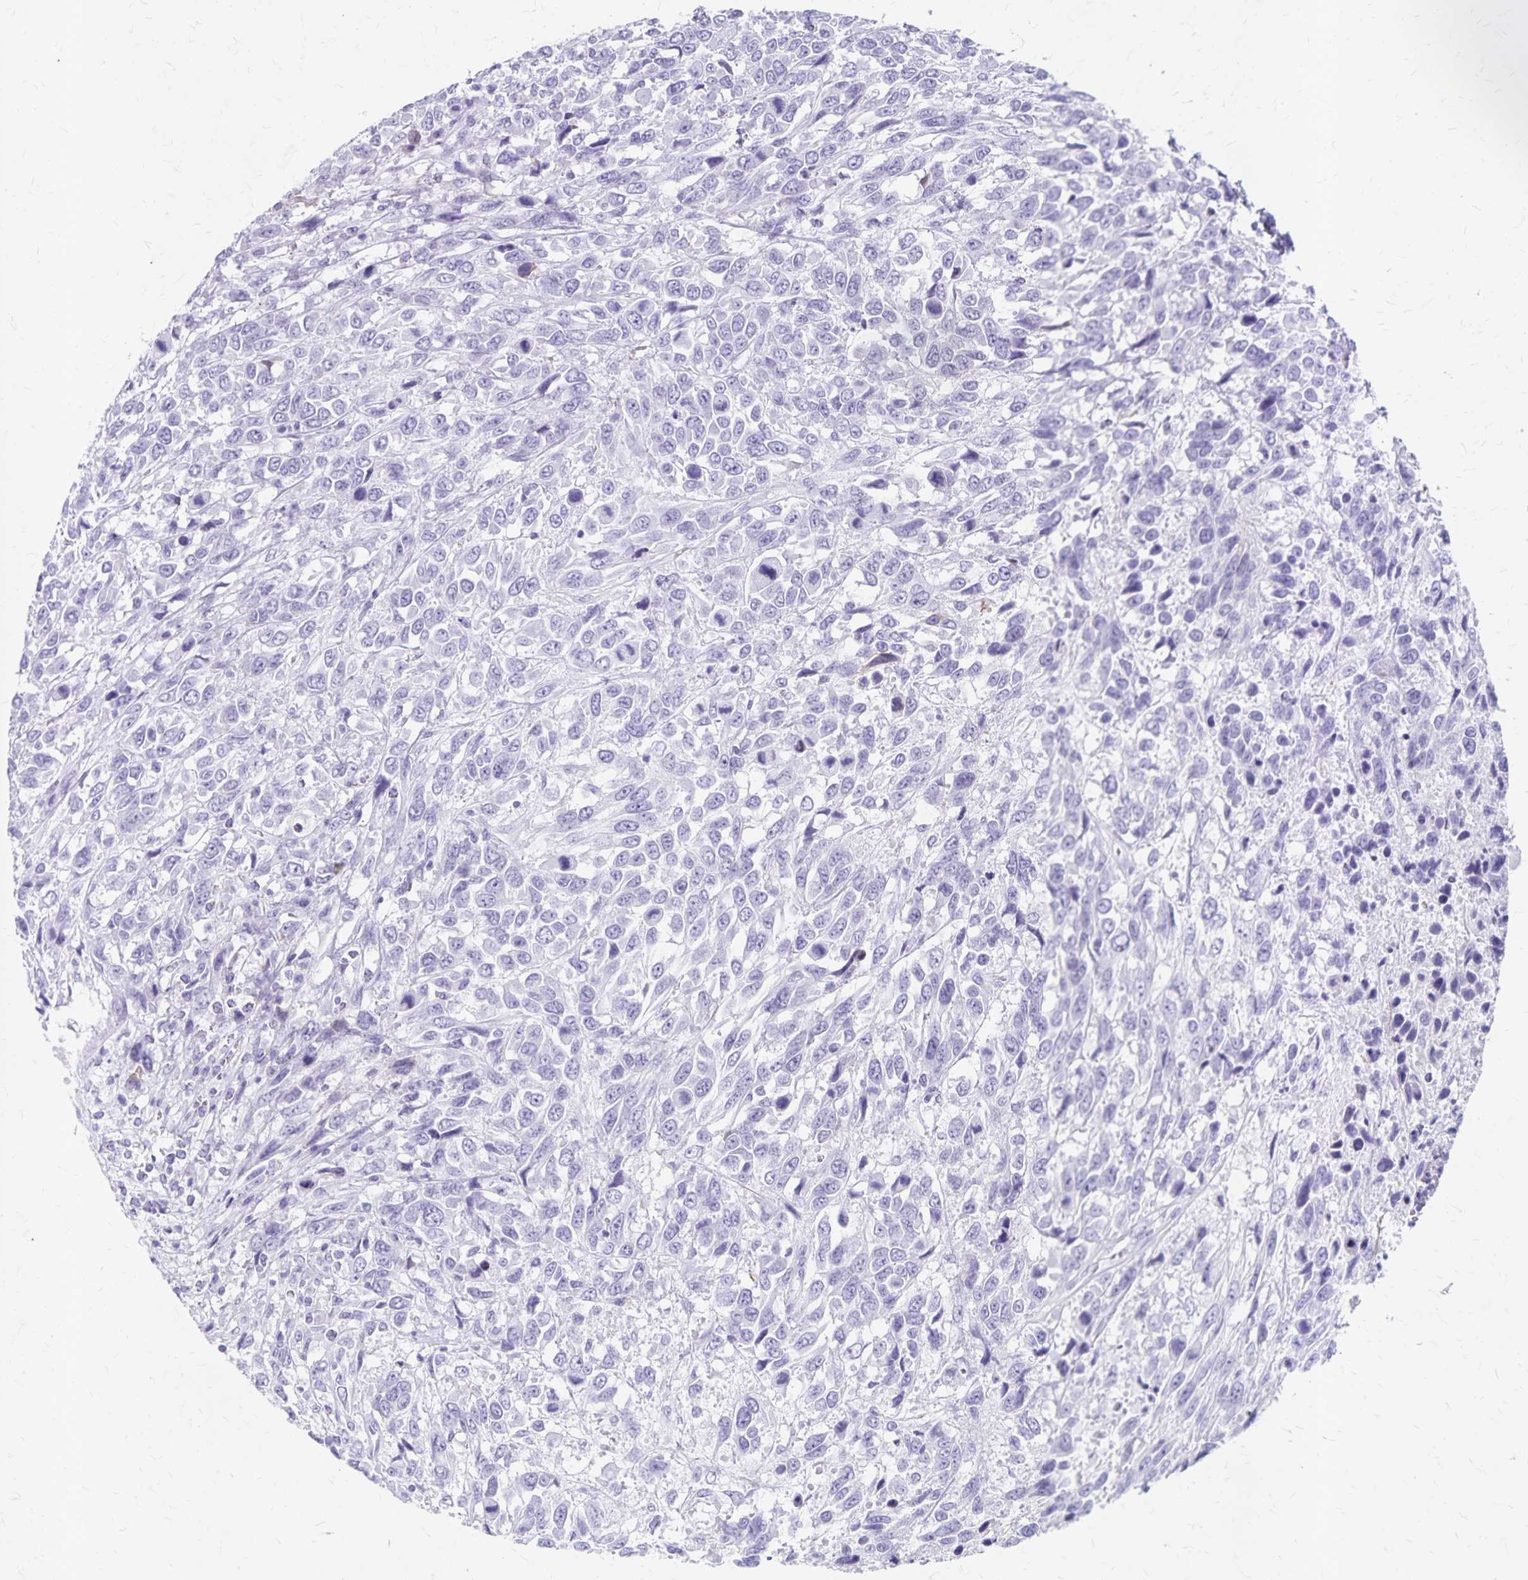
{"staining": {"intensity": "negative", "quantity": "none", "location": "none"}, "tissue": "urothelial cancer", "cell_type": "Tumor cells", "image_type": "cancer", "snomed": [{"axis": "morphology", "description": "Urothelial carcinoma, High grade"}, {"axis": "topography", "description": "Urinary bladder"}], "caption": "This image is of high-grade urothelial carcinoma stained with immunohistochemistry to label a protein in brown with the nuclei are counter-stained blue. There is no positivity in tumor cells.", "gene": "GPBAR1", "patient": {"sex": "female", "age": 70}}